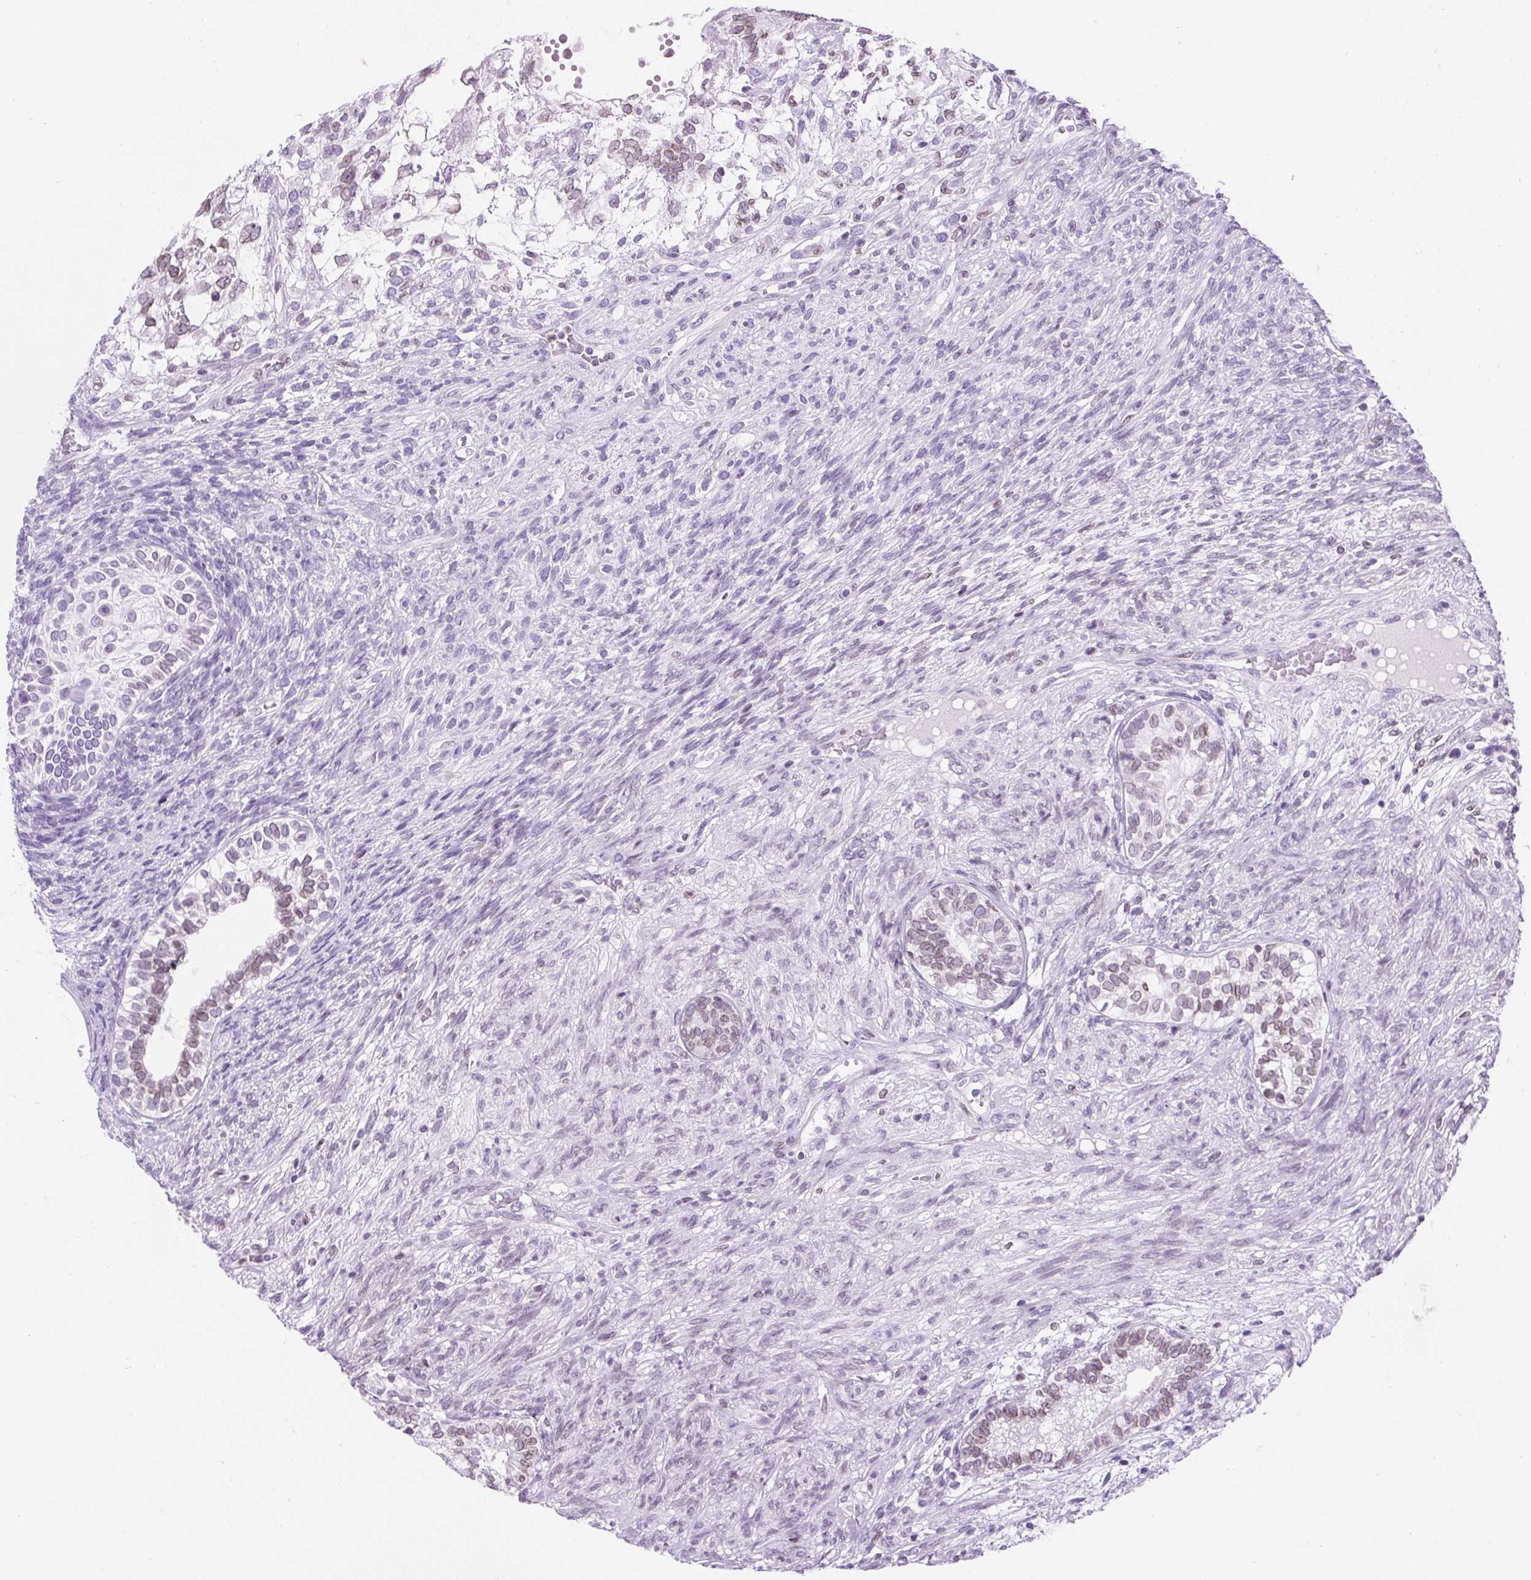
{"staining": {"intensity": "moderate", "quantity": "25%-75%", "location": "cytoplasmic/membranous,nuclear"}, "tissue": "testis cancer", "cell_type": "Tumor cells", "image_type": "cancer", "snomed": [{"axis": "morphology", "description": "Seminoma, NOS"}, {"axis": "morphology", "description": "Carcinoma, Embryonal, NOS"}, {"axis": "topography", "description": "Testis"}], "caption": "A medium amount of moderate cytoplasmic/membranous and nuclear positivity is appreciated in about 25%-75% of tumor cells in testis cancer (embryonal carcinoma) tissue.", "gene": "VPREB1", "patient": {"sex": "male", "age": 41}}